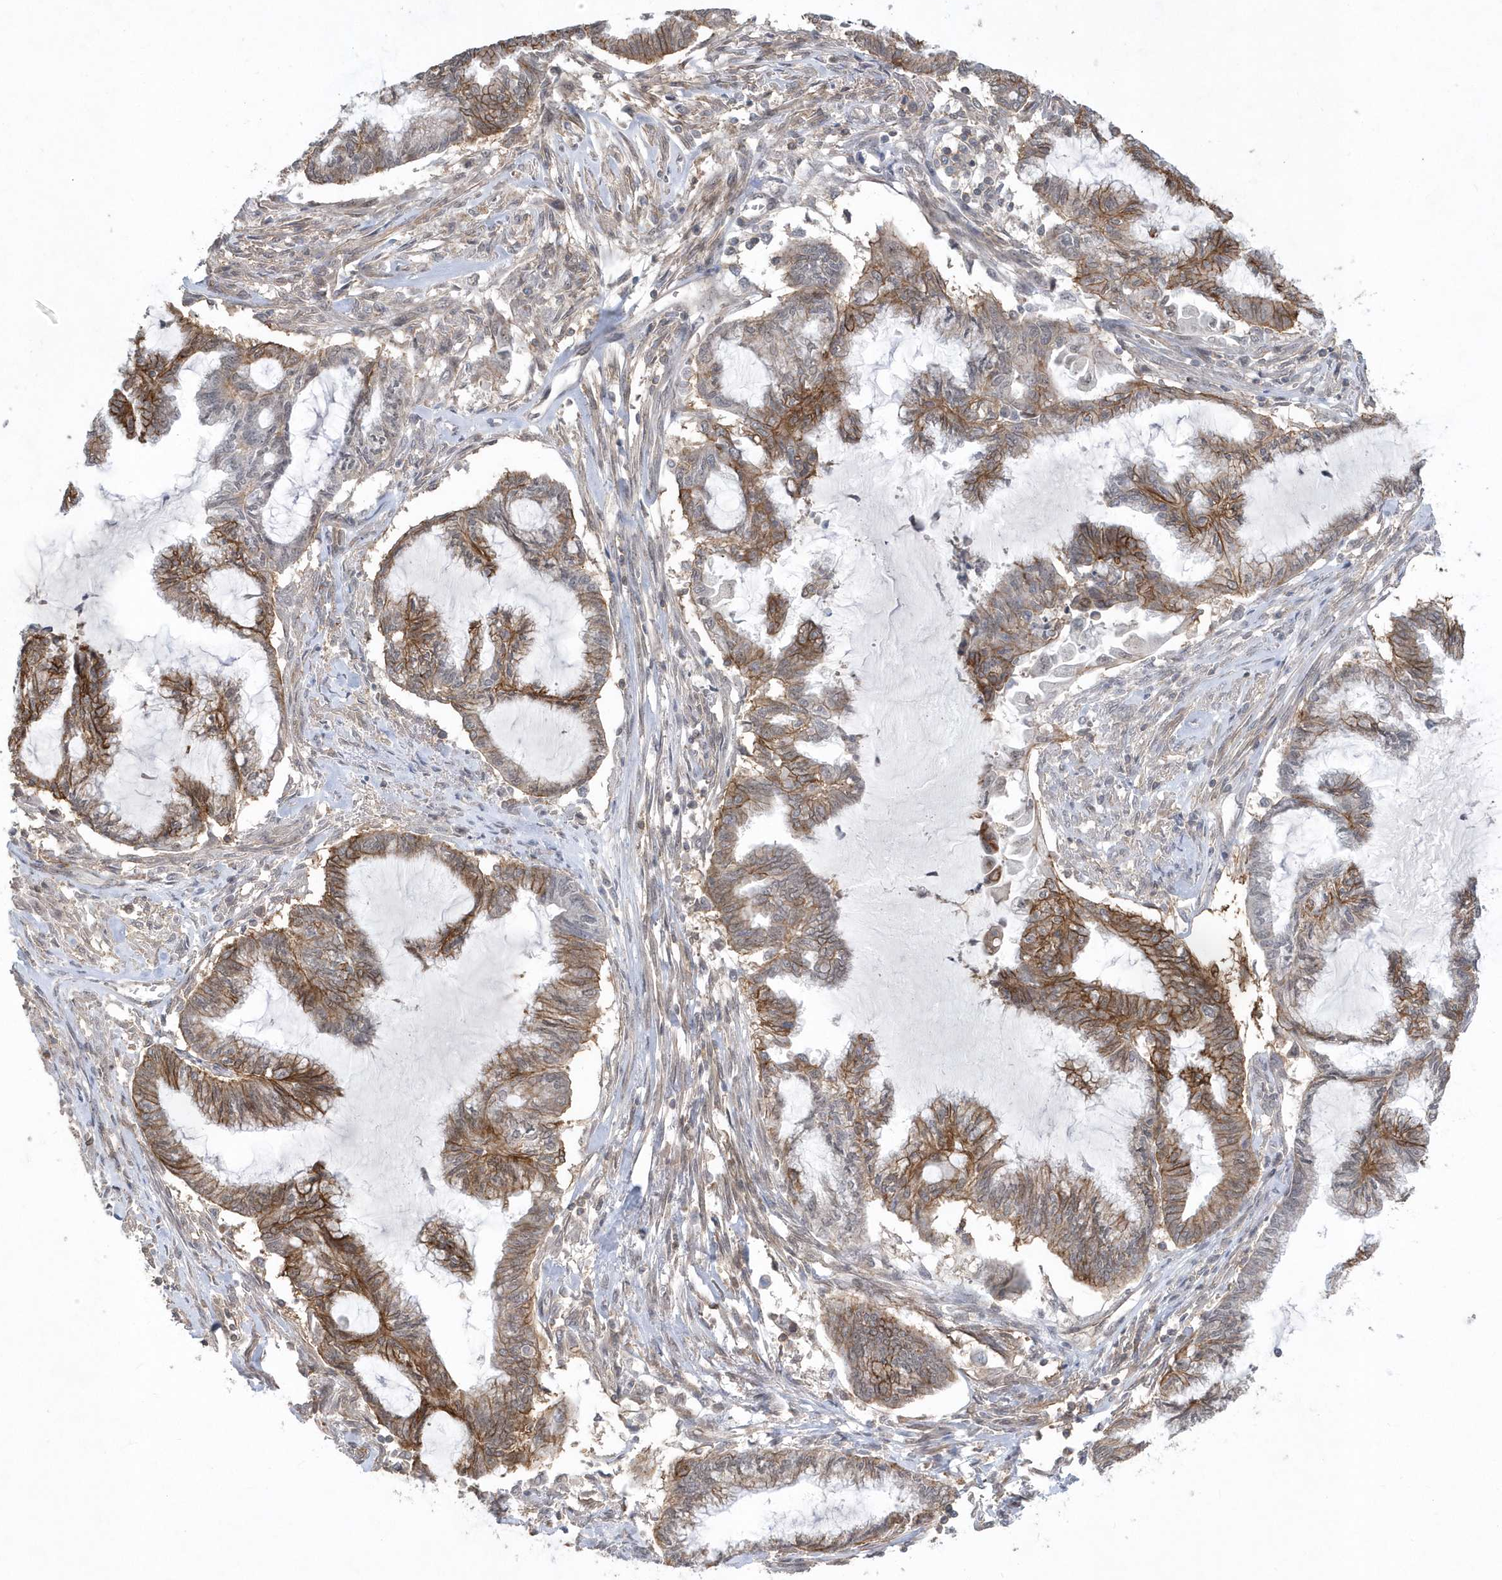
{"staining": {"intensity": "moderate", "quantity": ">75%", "location": "cytoplasmic/membranous"}, "tissue": "endometrial cancer", "cell_type": "Tumor cells", "image_type": "cancer", "snomed": [{"axis": "morphology", "description": "Adenocarcinoma, NOS"}, {"axis": "topography", "description": "Endometrium"}], "caption": "Moderate cytoplasmic/membranous protein expression is present in approximately >75% of tumor cells in adenocarcinoma (endometrial). The protein of interest is shown in brown color, while the nuclei are stained blue.", "gene": "CRIP3", "patient": {"sex": "female", "age": 86}}